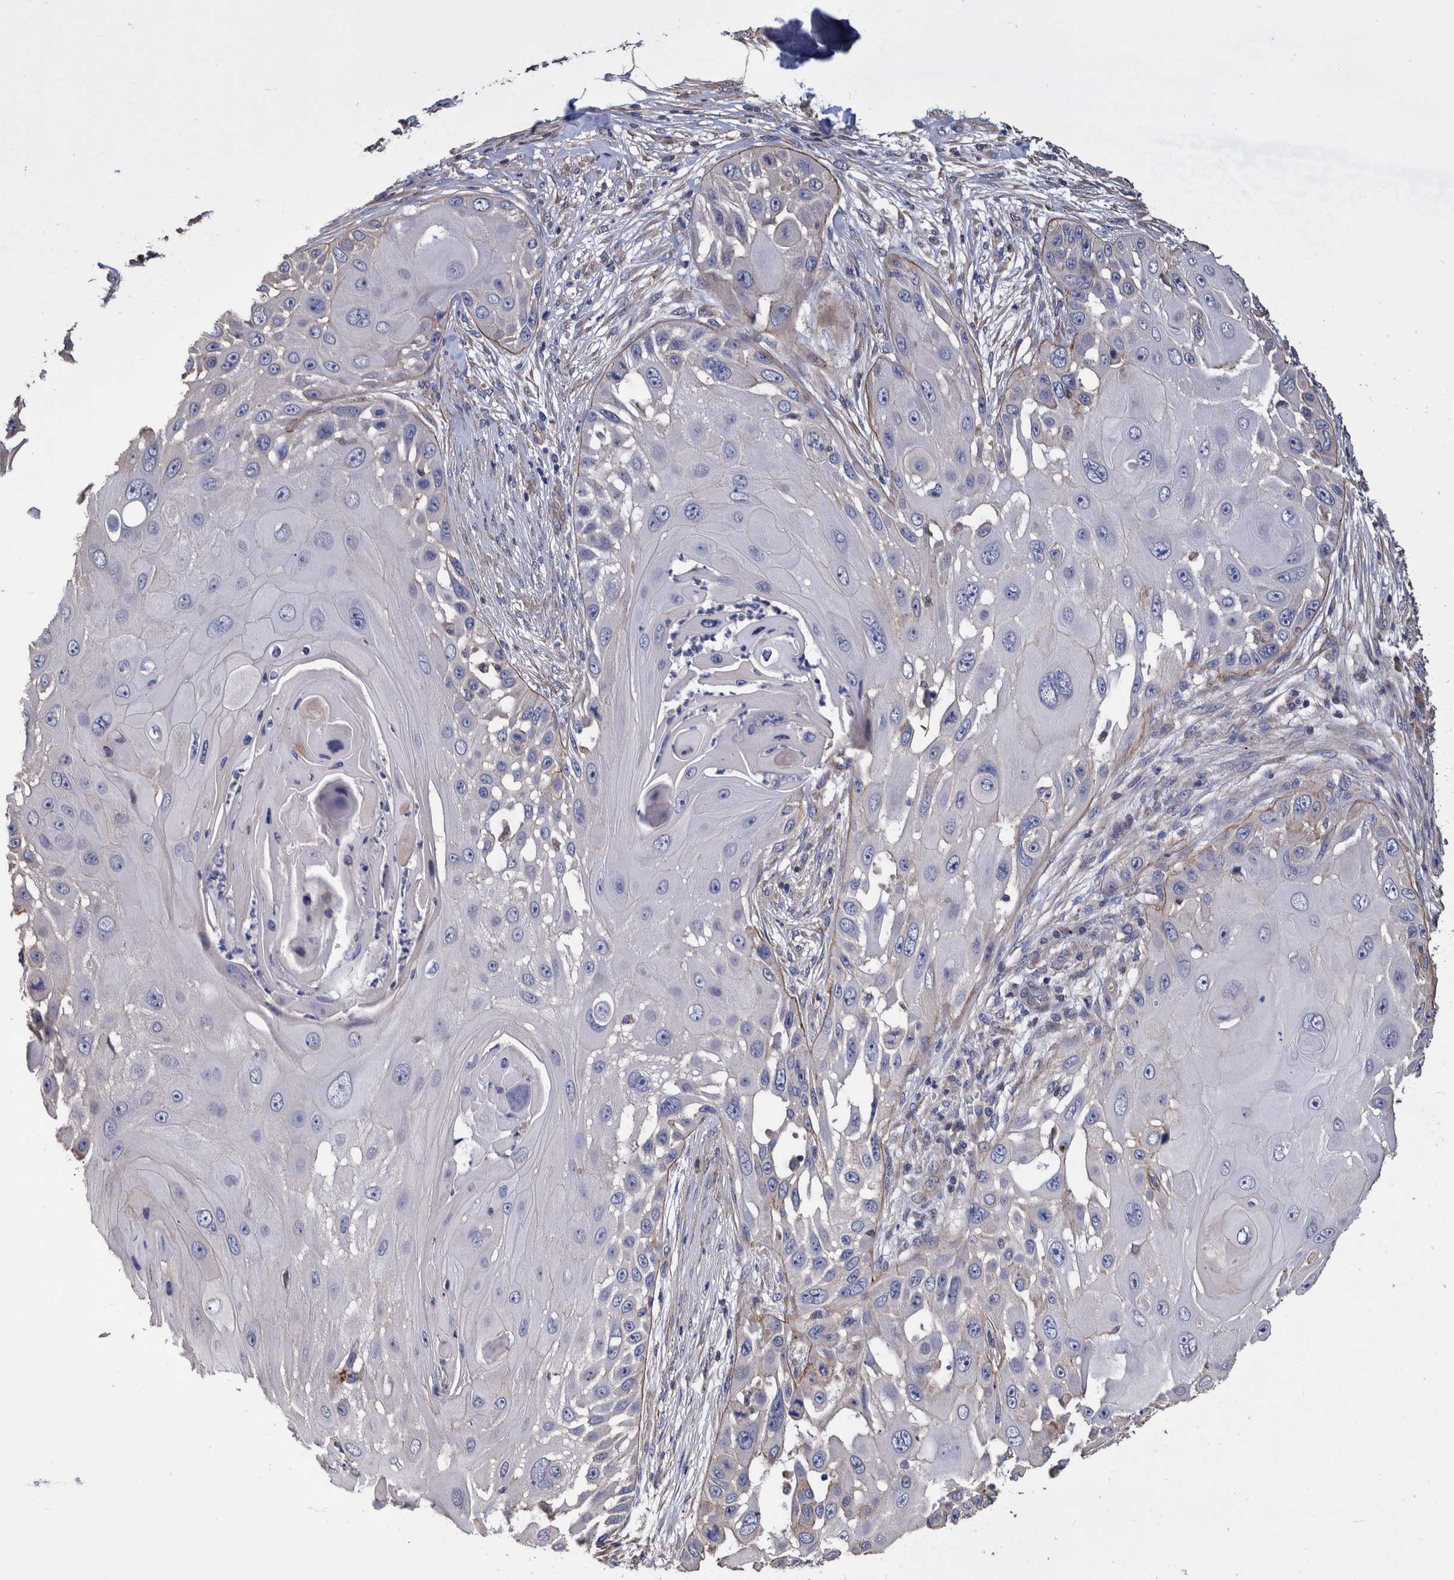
{"staining": {"intensity": "negative", "quantity": "none", "location": "none"}, "tissue": "skin cancer", "cell_type": "Tumor cells", "image_type": "cancer", "snomed": [{"axis": "morphology", "description": "Squamous cell carcinoma, NOS"}, {"axis": "topography", "description": "Skin"}], "caption": "IHC histopathology image of neoplastic tissue: human skin cancer (squamous cell carcinoma) stained with DAB (3,3'-diaminobenzidine) exhibits no significant protein staining in tumor cells.", "gene": "SLC45A4", "patient": {"sex": "female", "age": 44}}